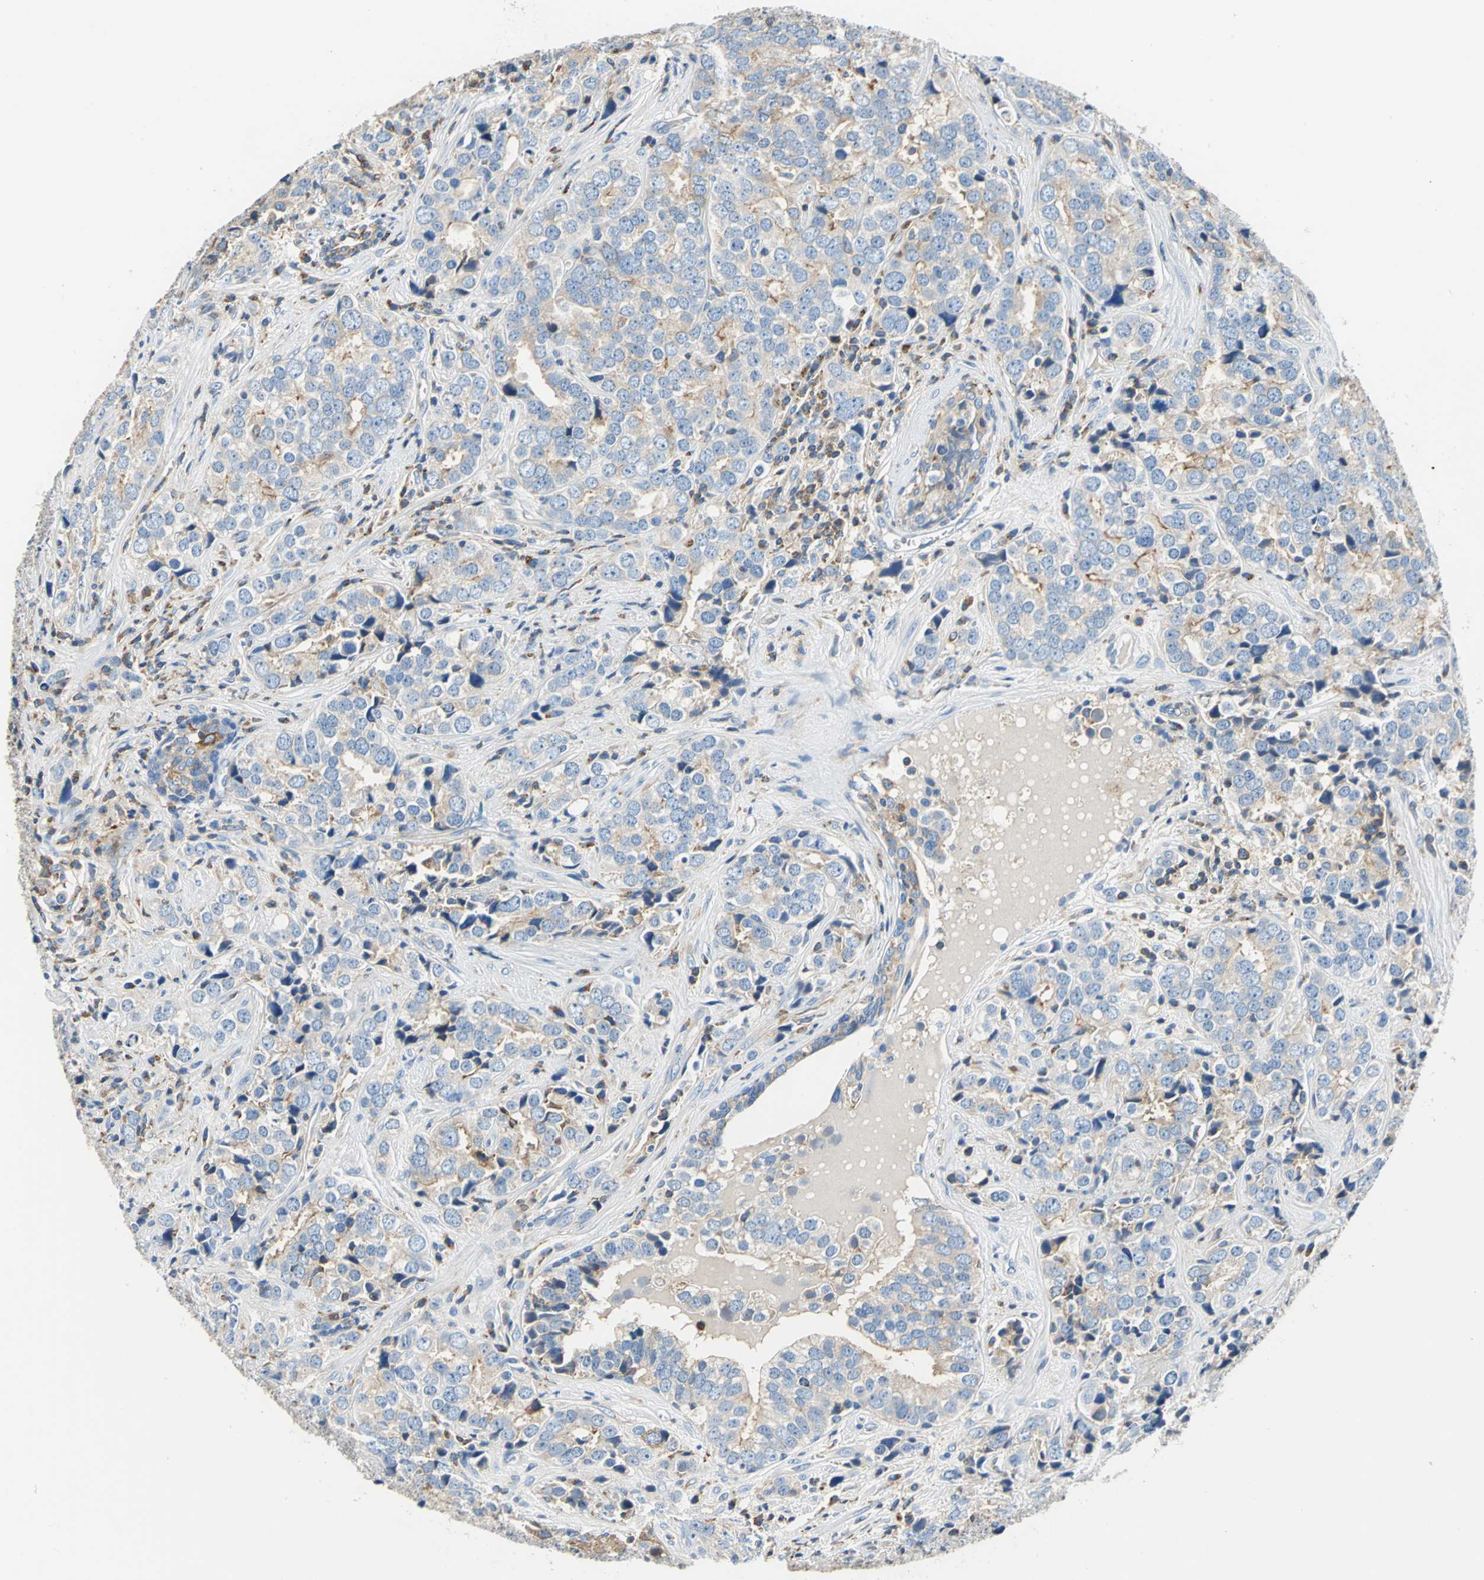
{"staining": {"intensity": "moderate", "quantity": "25%-75%", "location": "cytoplasmic/membranous"}, "tissue": "prostate cancer", "cell_type": "Tumor cells", "image_type": "cancer", "snomed": [{"axis": "morphology", "description": "Adenocarcinoma, High grade"}, {"axis": "topography", "description": "Prostate"}], "caption": "Prostate high-grade adenocarcinoma stained with a brown dye demonstrates moderate cytoplasmic/membranous positive expression in about 25%-75% of tumor cells.", "gene": "SEPTIN6", "patient": {"sex": "male", "age": 71}}